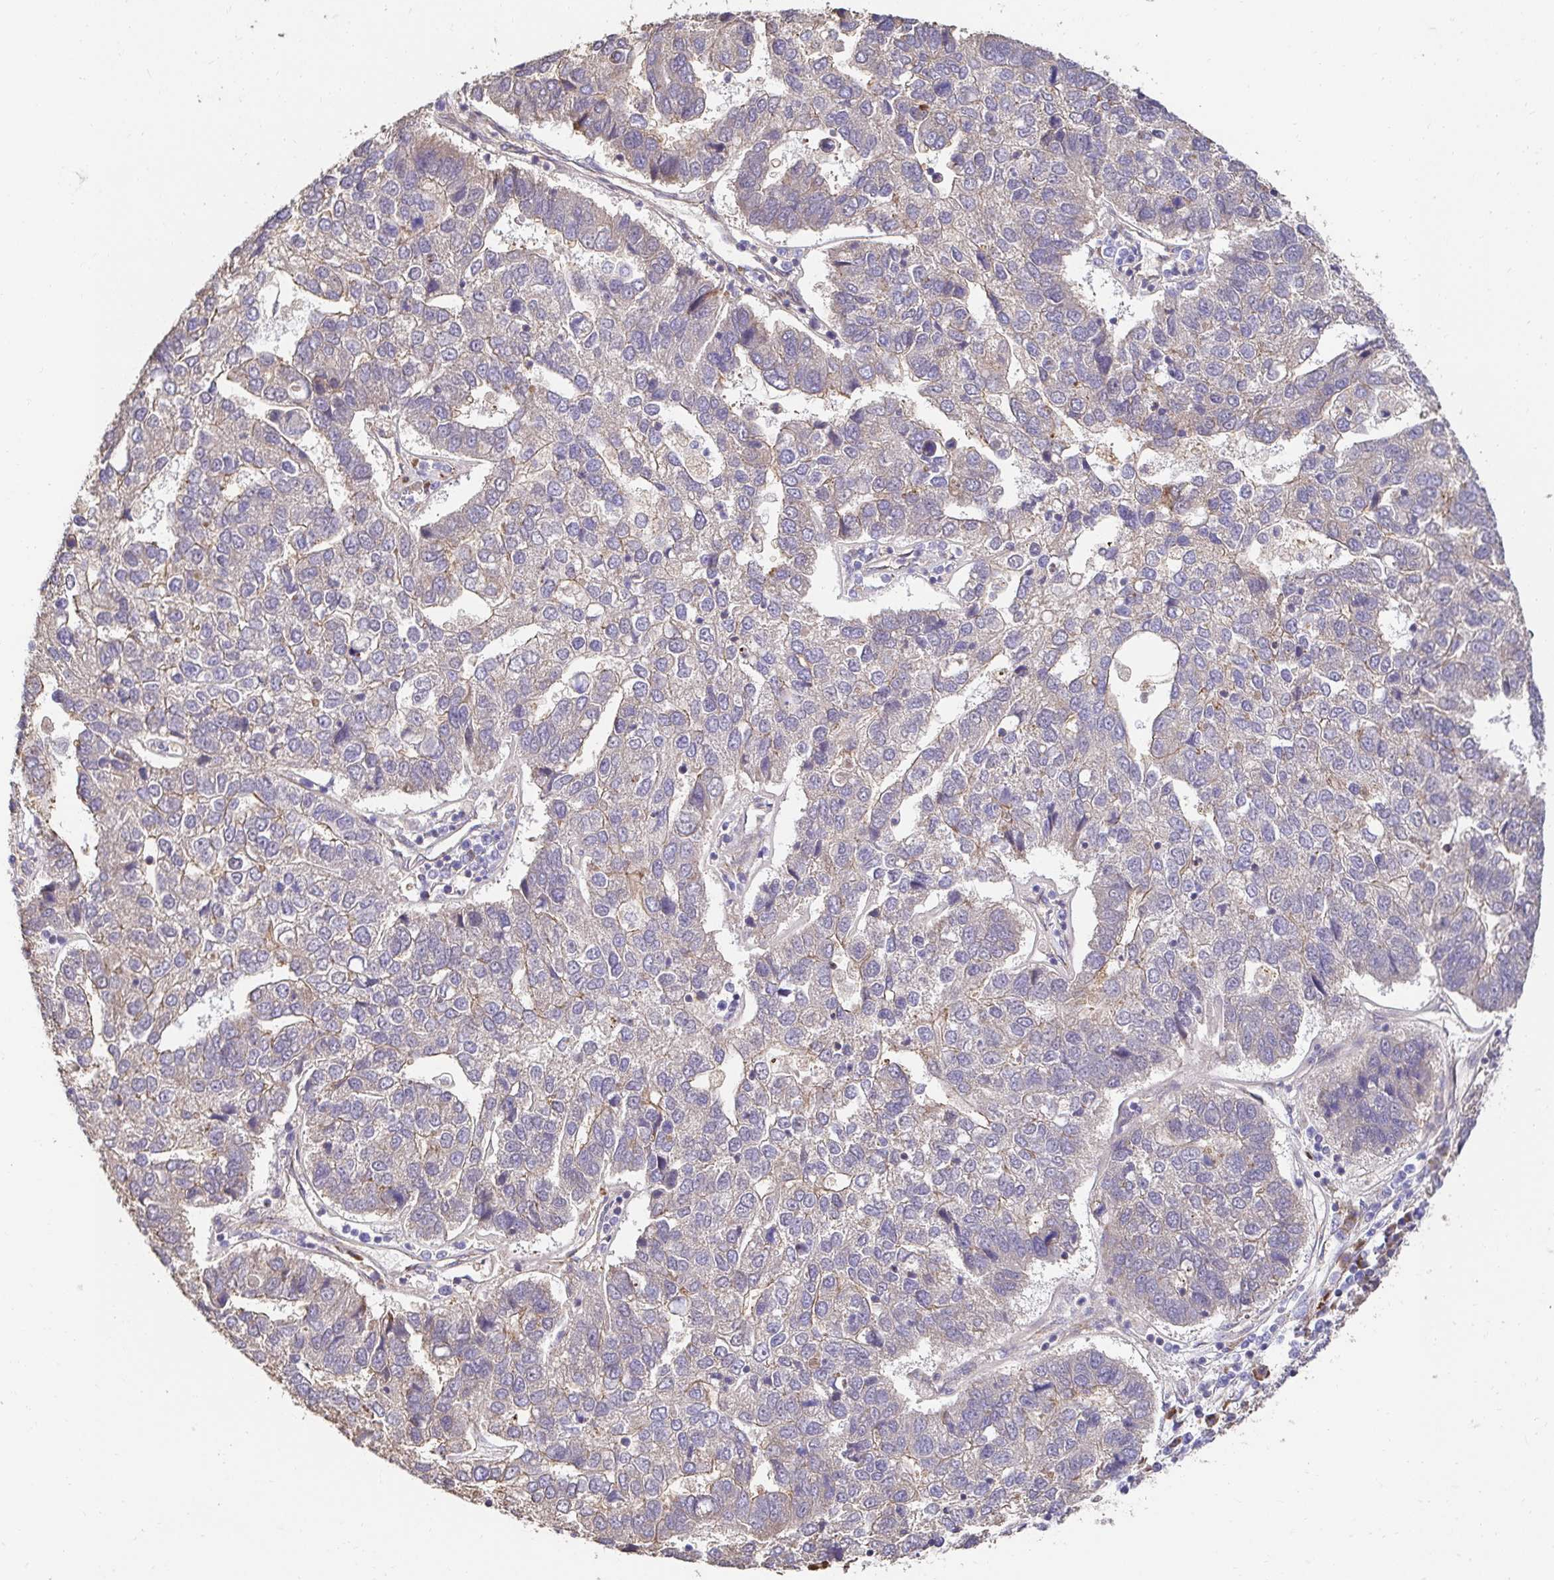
{"staining": {"intensity": "negative", "quantity": "none", "location": "none"}, "tissue": "pancreatic cancer", "cell_type": "Tumor cells", "image_type": "cancer", "snomed": [{"axis": "morphology", "description": "Adenocarcinoma, NOS"}, {"axis": "topography", "description": "Pancreas"}], "caption": "Tumor cells are negative for brown protein staining in adenocarcinoma (pancreatic).", "gene": "APBB1", "patient": {"sex": "female", "age": 61}}